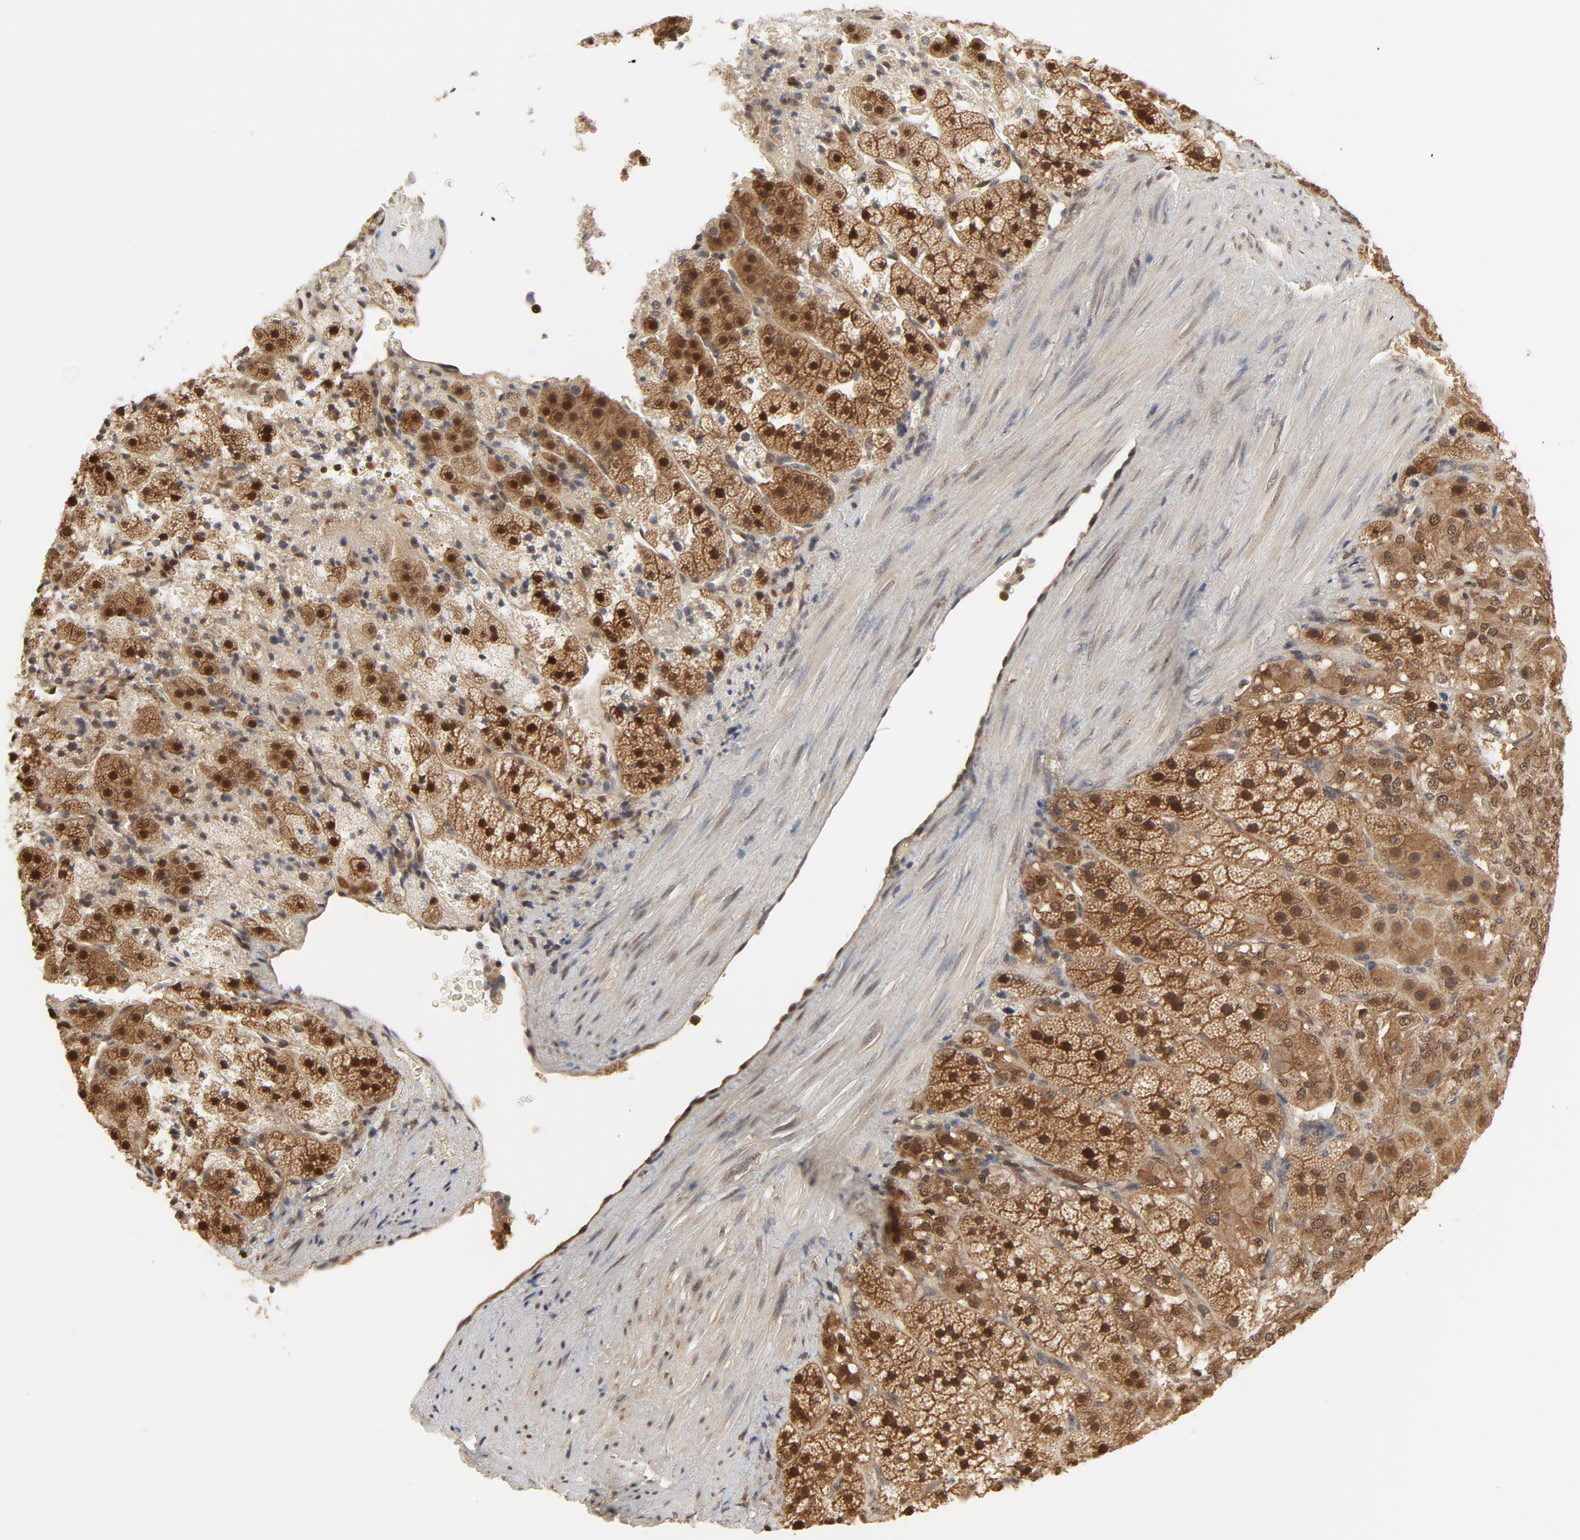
{"staining": {"intensity": "moderate", "quantity": ">75%", "location": "cytoplasmic/membranous,nuclear"}, "tissue": "adrenal gland", "cell_type": "Glandular cells", "image_type": "normal", "snomed": [{"axis": "morphology", "description": "Normal tissue, NOS"}, {"axis": "topography", "description": "Adrenal gland"}], "caption": "Immunohistochemical staining of benign human adrenal gland demonstrates moderate cytoplasmic/membranous,nuclear protein expression in approximately >75% of glandular cells.", "gene": "NEDD8", "patient": {"sex": "female", "age": 44}}